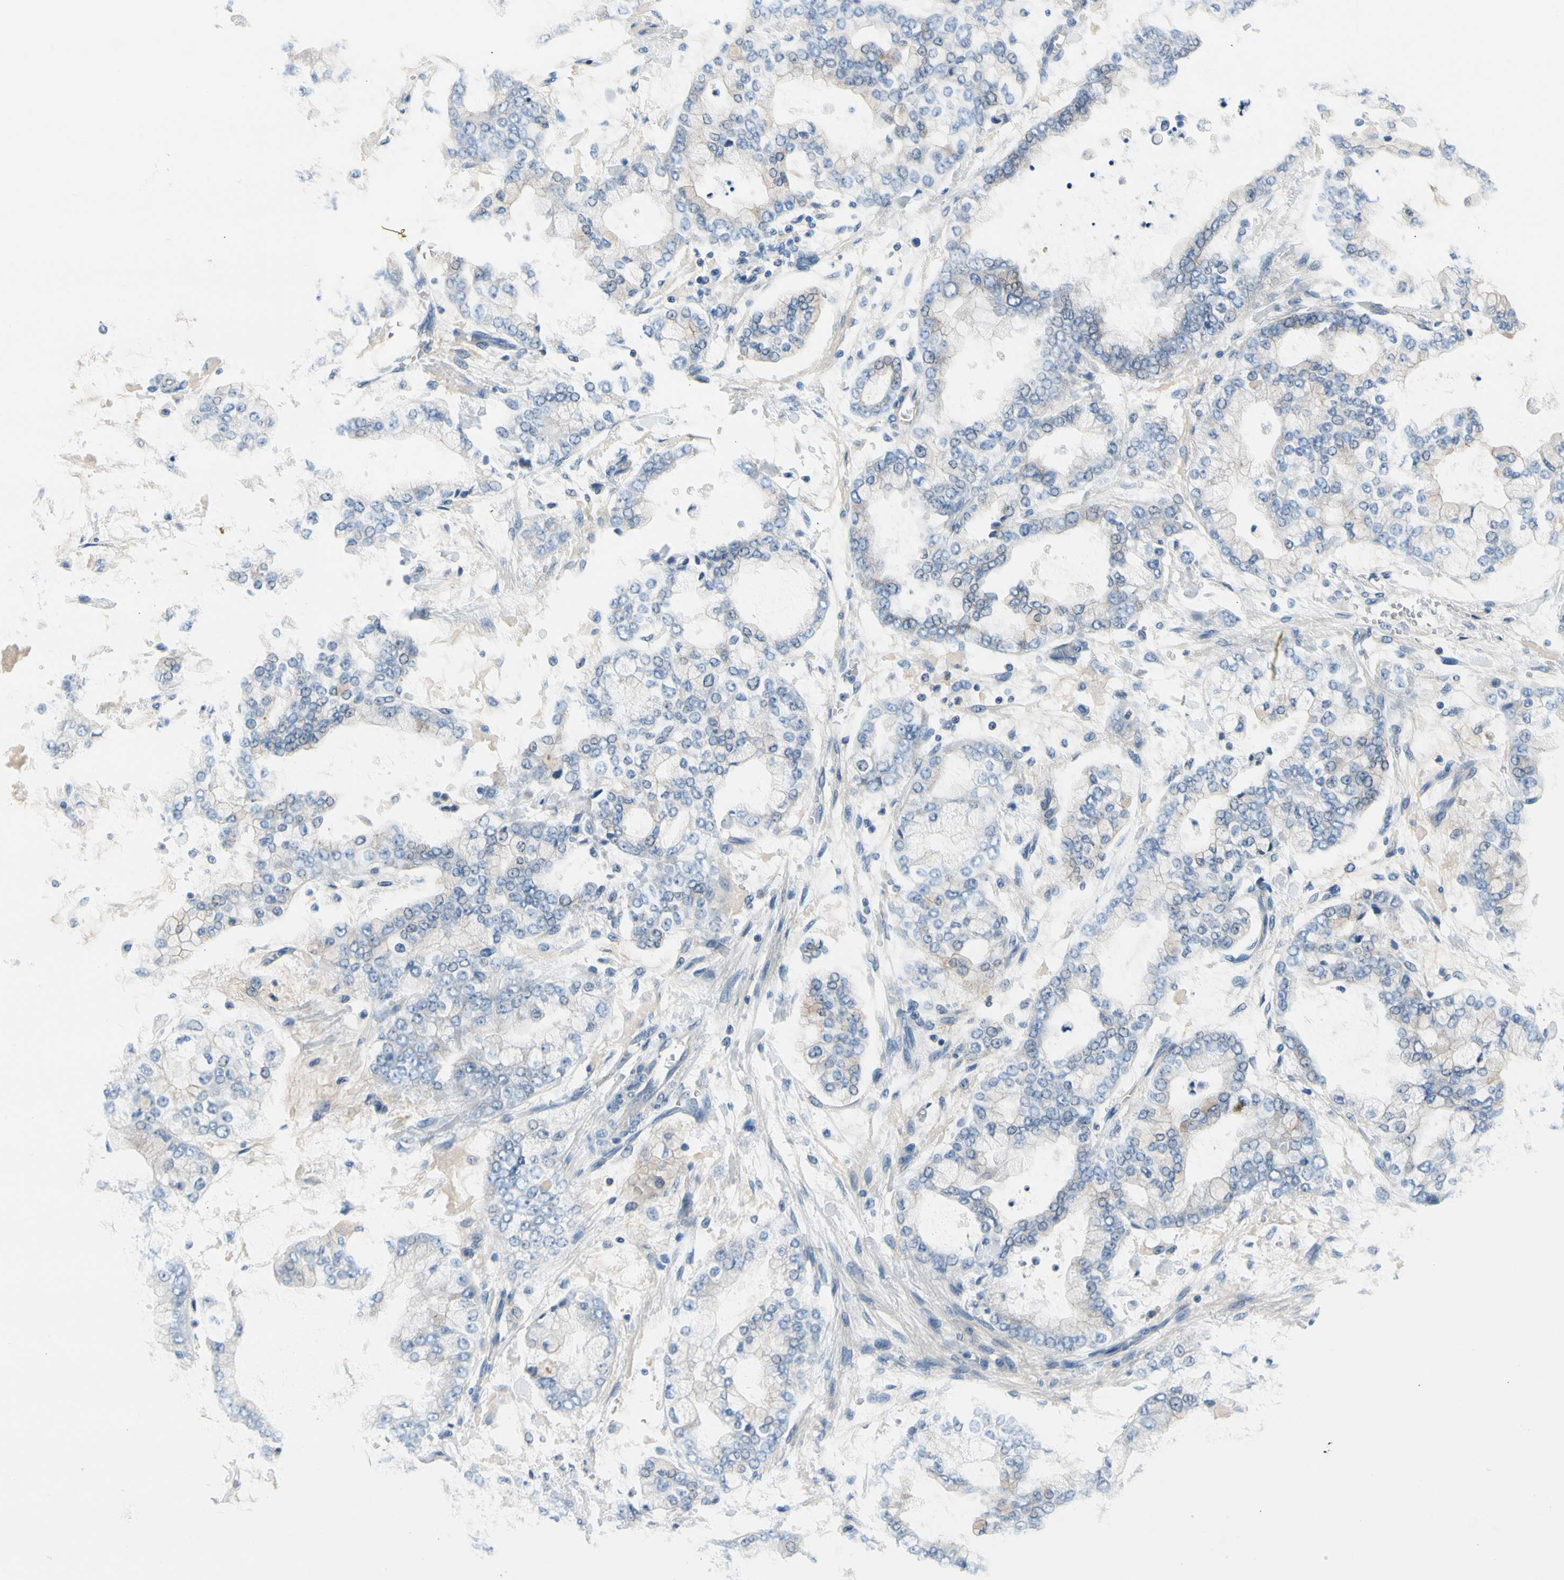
{"staining": {"intensity": "weak", "quantity": "<25%", "location": "cytoplasmic/membranous"}, "tissue": "stomach cancer", "cell_type": "Tumor cells", "image_type": "cancer", "snomed": [{"axis": "morphology", "description": "Normal tissue, NOS"}, {"axis": "morphology", "description": "Adenocarcinoma, NOS"}, {"axis": "topography", "description": "Stomach, upper"}, {"axis": "topography", "description": "Stomach"}], "caption": "The image exhibits no staining of tumor cells in stomach cancer.", "gene": "CA14", "patient": {"sex": "male", "age": 76}}